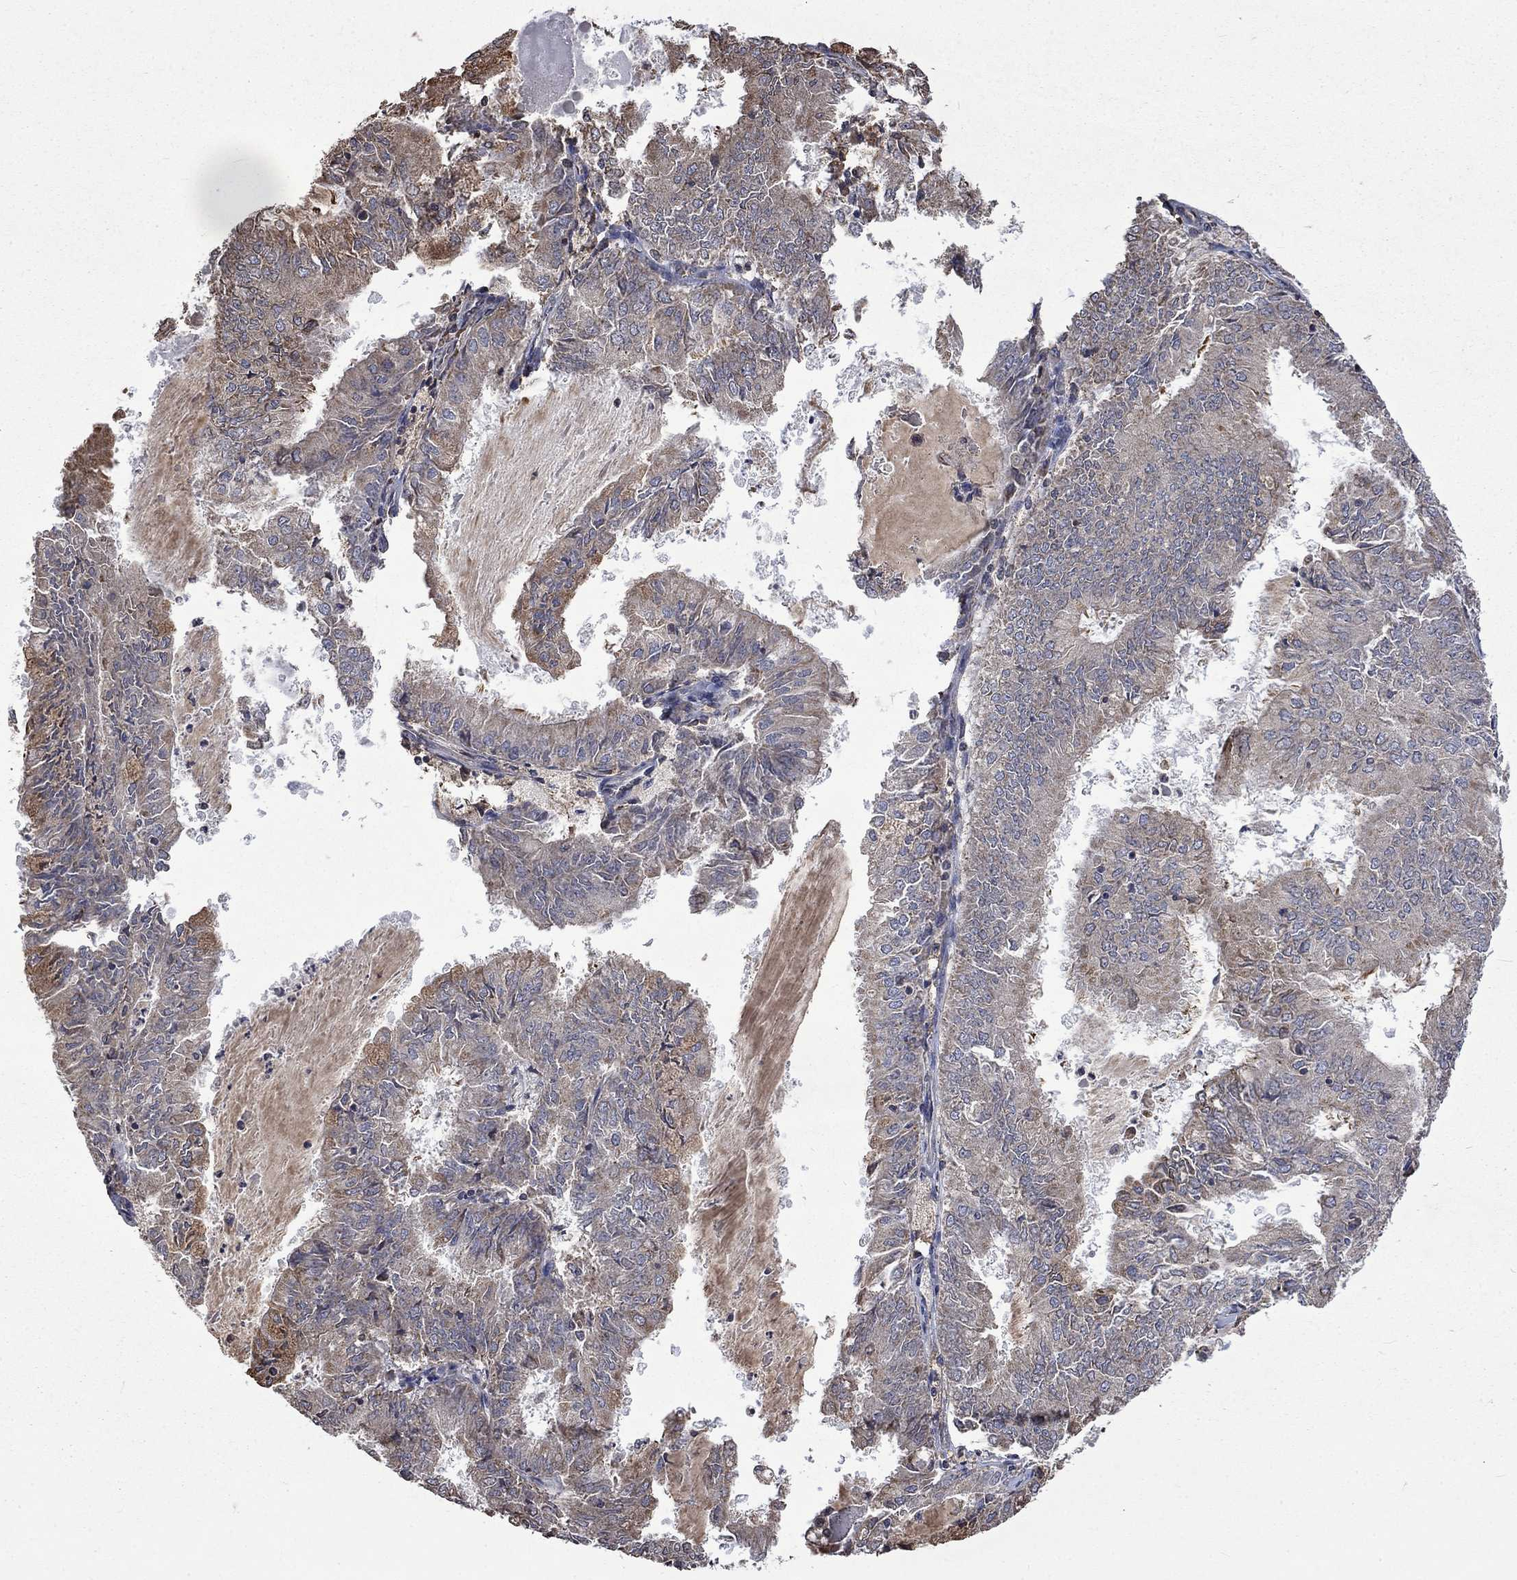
{"staining": {"intensity": "weak", "quantity": "<25%", "location": "cytoplasmic/membranous"}, "tissue": "endometrial cancer", "cell_type": "Tumor cells", "image_type": "cancer", "snomed": [{"axis": "morphology", "description": "Adenocarcinoma, NOS"}, {"axis": "topography", "description": "Endometrium"}], "caption": "This is a micrograph of immunohistochemistry staining of adenocarcinoma (endometrial), which shows no expression in tumor cells.", "gene": "ESRRA", "patient": {"sex": "female", "age": 57}}